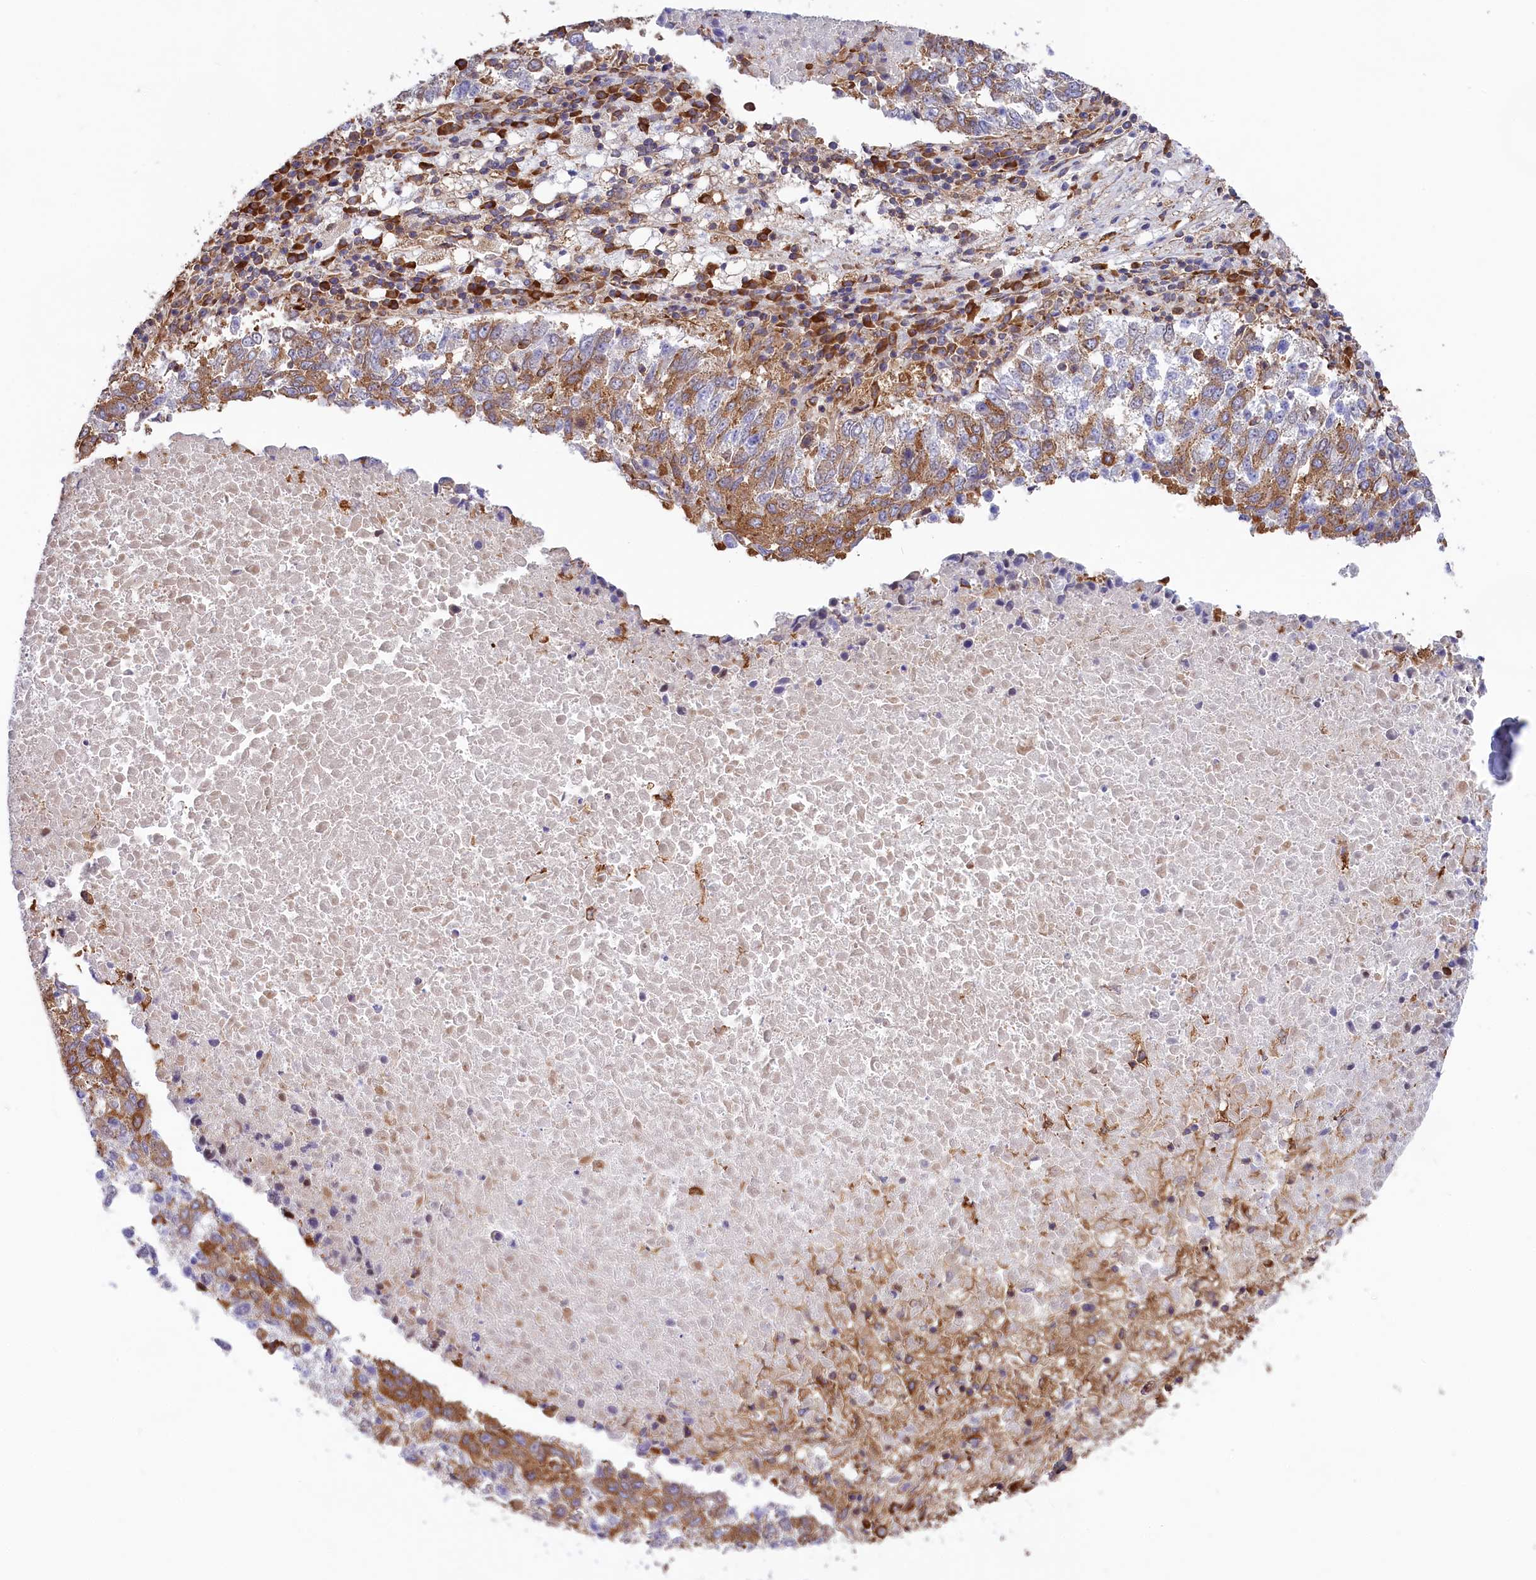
{"staining": {"intensity": "moderate", "quantity": "<25%", "location": "cytoplasmic/membranous"}, "tissue": "lung cancer", "cell_type": "Tumor cells", "image_type": "cancer", "snomed": [{"axis": "morphology", "description": "Squamous cell carcinoma, NOS"}, {"axis": "topography", "description": "Lung"}], "caption": "Immunohistochemistry of lung cancer (squamous cell carcinoma) displays low levels of moderate cytoplasmic/membranous expression in approximately <25% of tumor cells. (Stains: DAB (3,3'-diaminobenzidine) in brown, nuclei in blue, Microscopy: brightfield microscopy at high magnification).", "gene": "GYS1", "patient": {"sex": "male", "age": 73}}